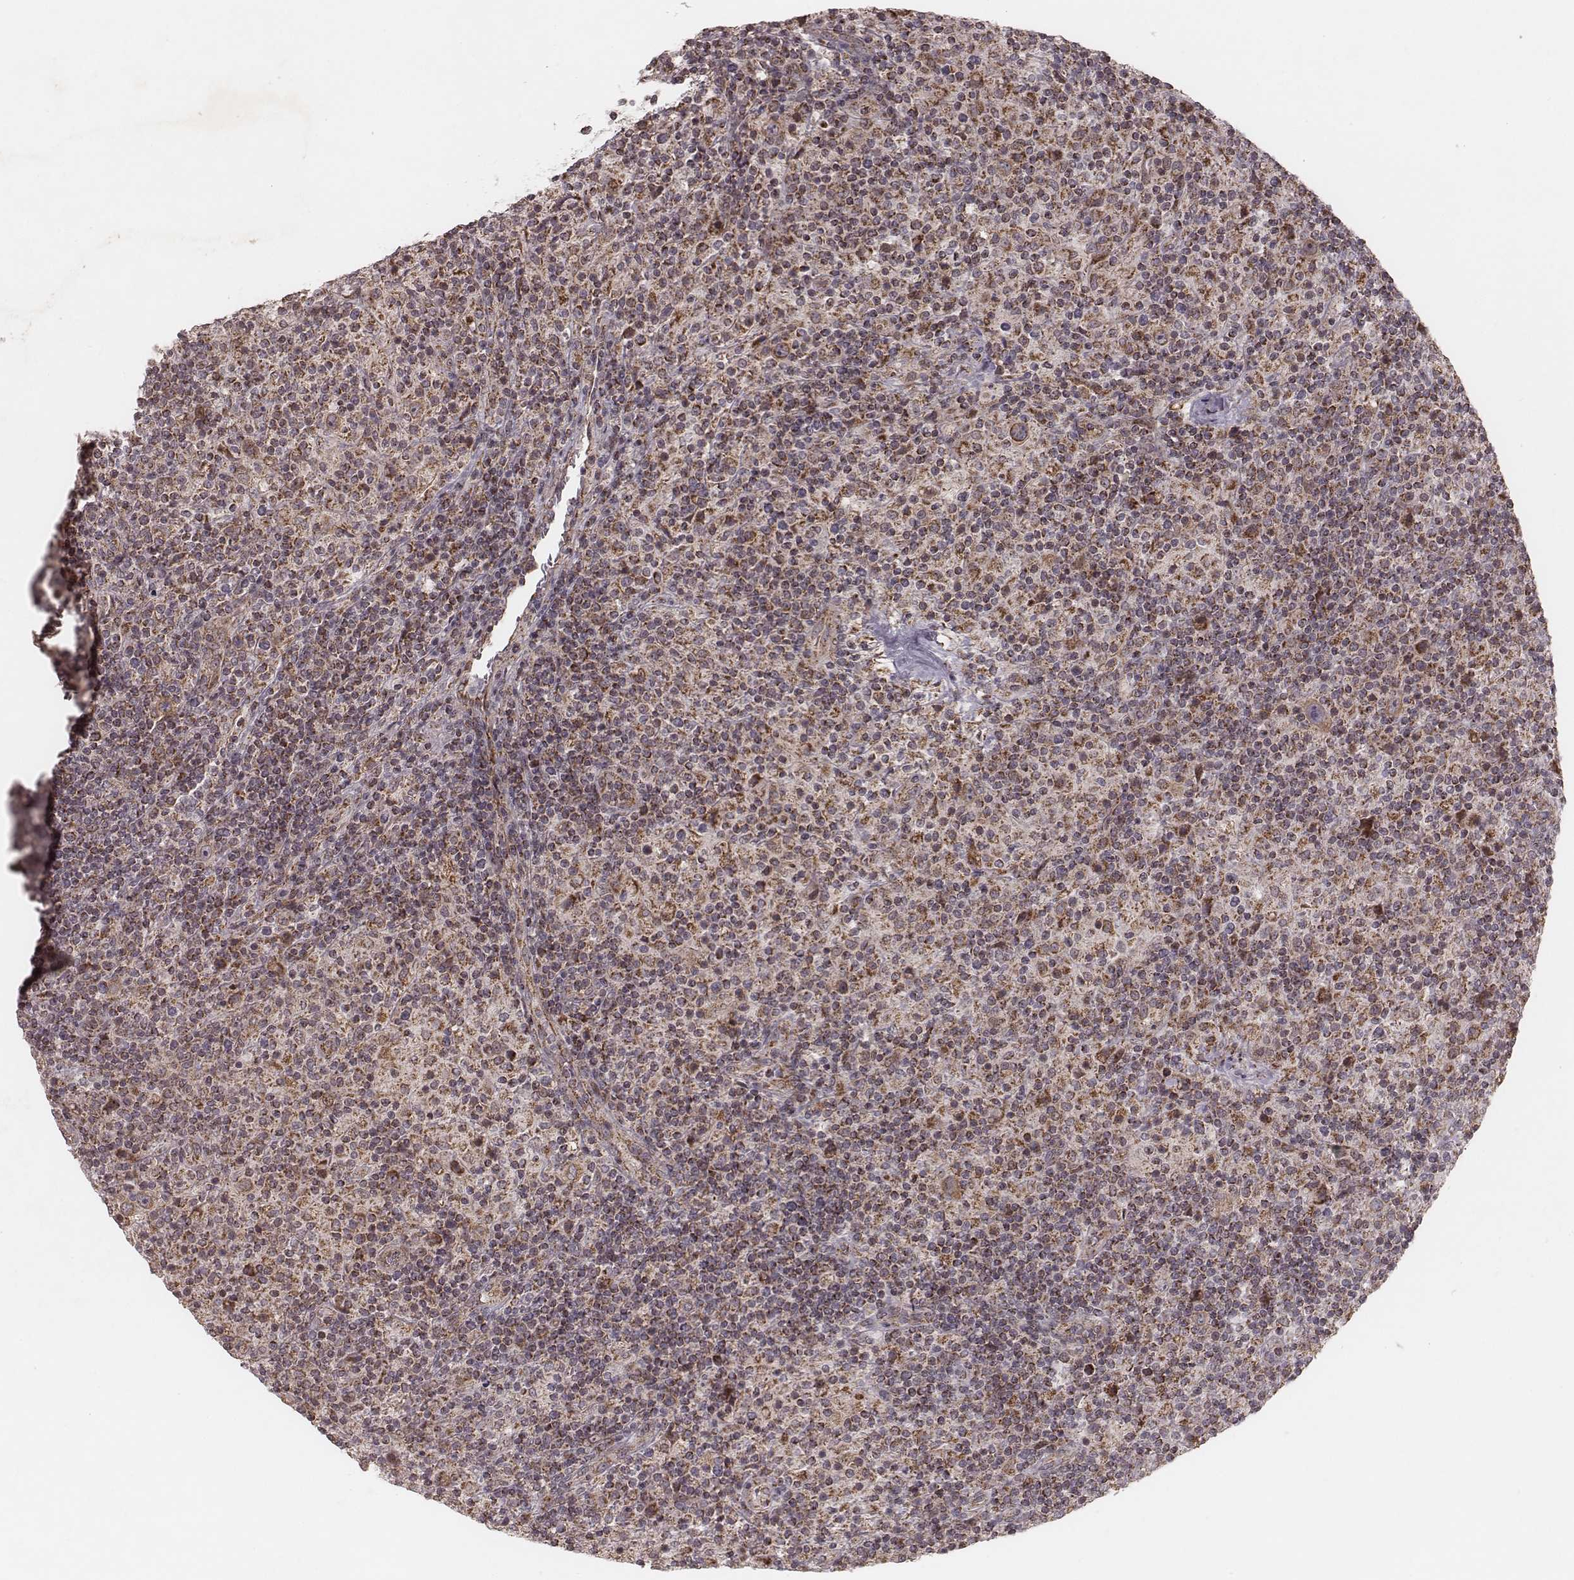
{"staining": {"intensity": "moderate", "quantity": "25%-75%", "location": "cytoplasmic/membranous"}, "tissue": "lymphoma", "cell_type": "Tumor cells", "image_type": "cancer", "snomed": [{"axis": "morphology", "description": "Hodgkin's disease, NOS"}, {"axis": "topography", "description": "Lymph node"}], "caption": "Lymphoma tissue exhibits moderate cytoplasmic/membranous positivity in approximately 25%-75% of tumor cells, visualized by immunohistochemistry.", "gene": "NDUFA7", "patient": {"sex": "male", "age": 70}}